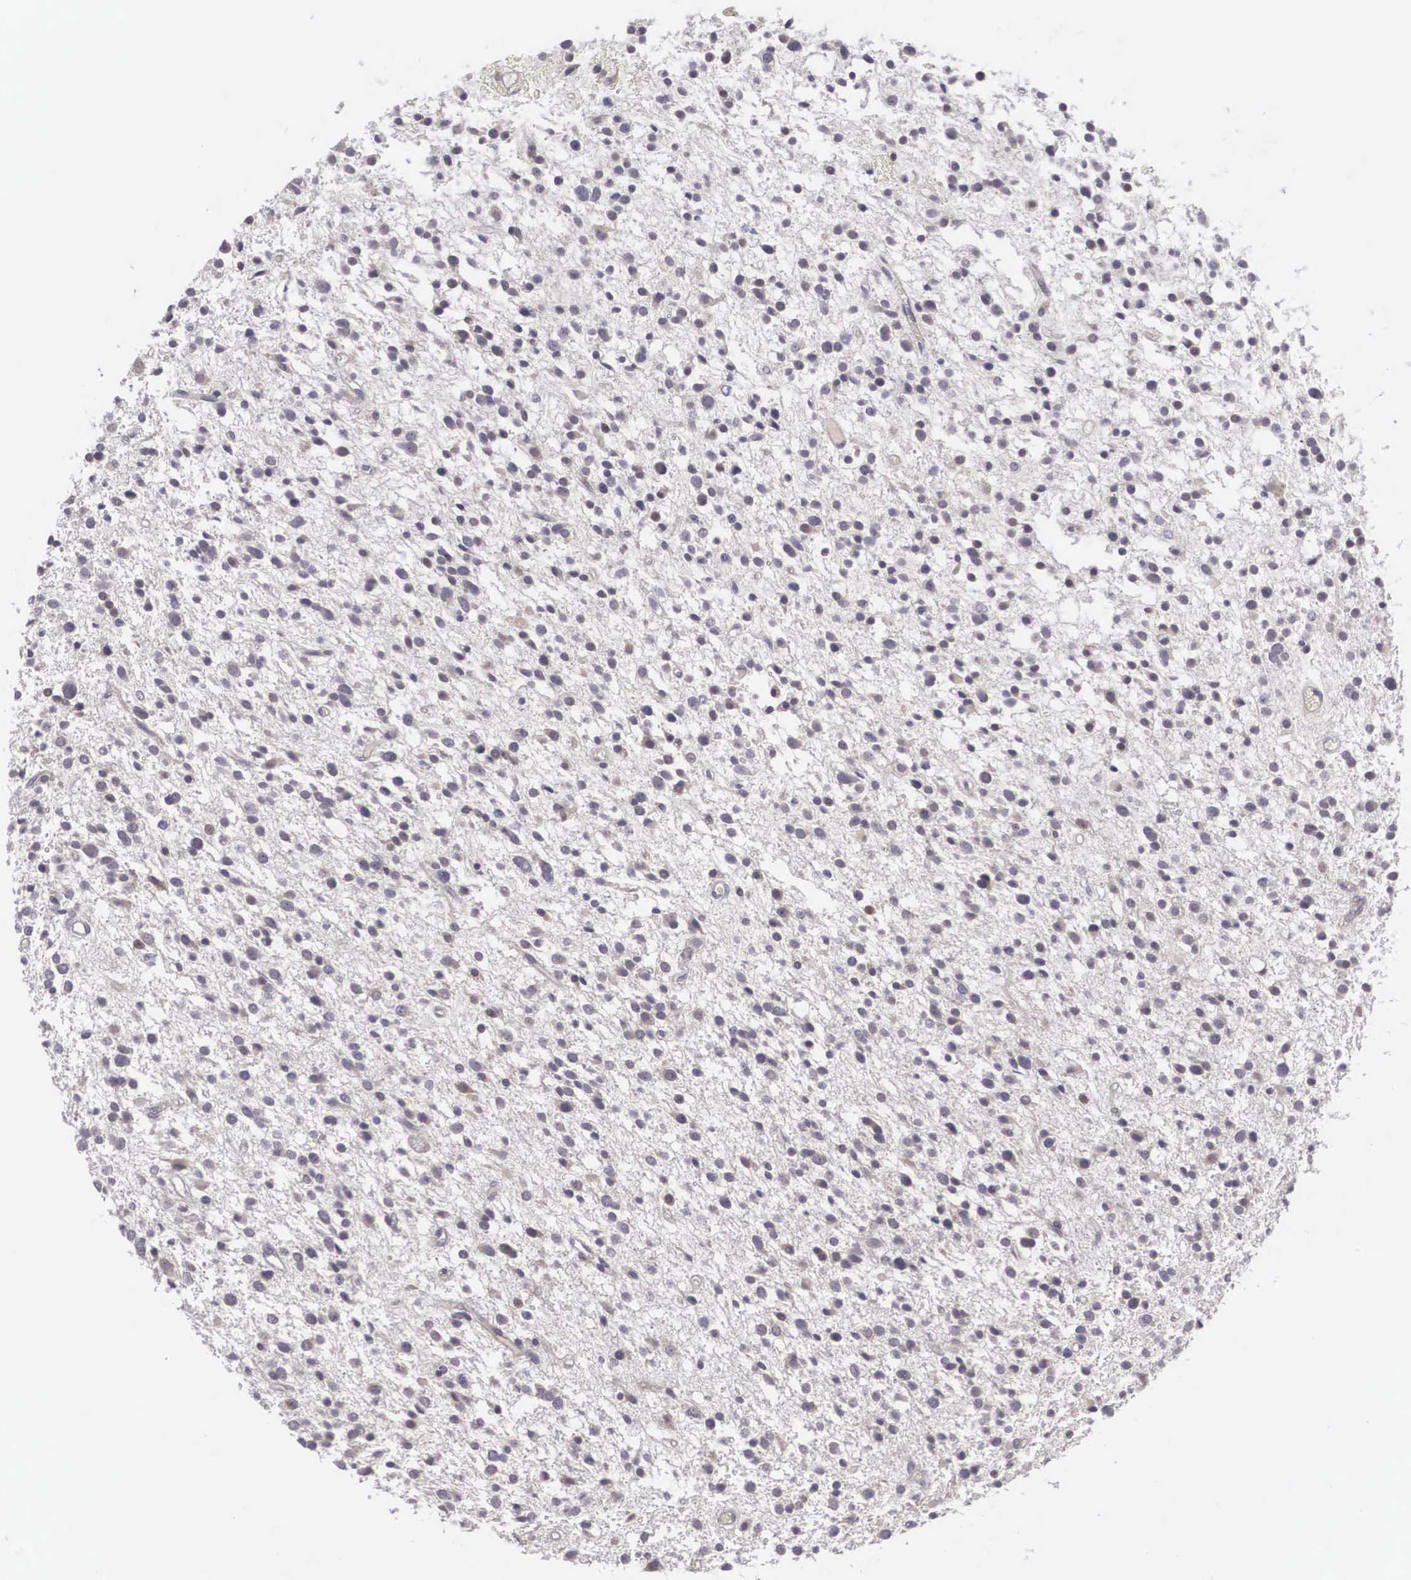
{"staining": {"intensity": "weak", "quantity": "25%-75%", "location": "nuclear"}, "tissue": "glioma", "cell_type": "Tumor cells", "image_type": "cancer", "snomed": [{"axis": "morphology", "description": "Glioma, malignant, Low grade"}, {"axis": "topography", "description": "Brain"}], "caption": "Protein staining demonstrates weak nuclear positivity in about 25%-75% of tumor cells in glioma.", "gene": "NINL", "patient": {"sex": "female", "age": 36}}